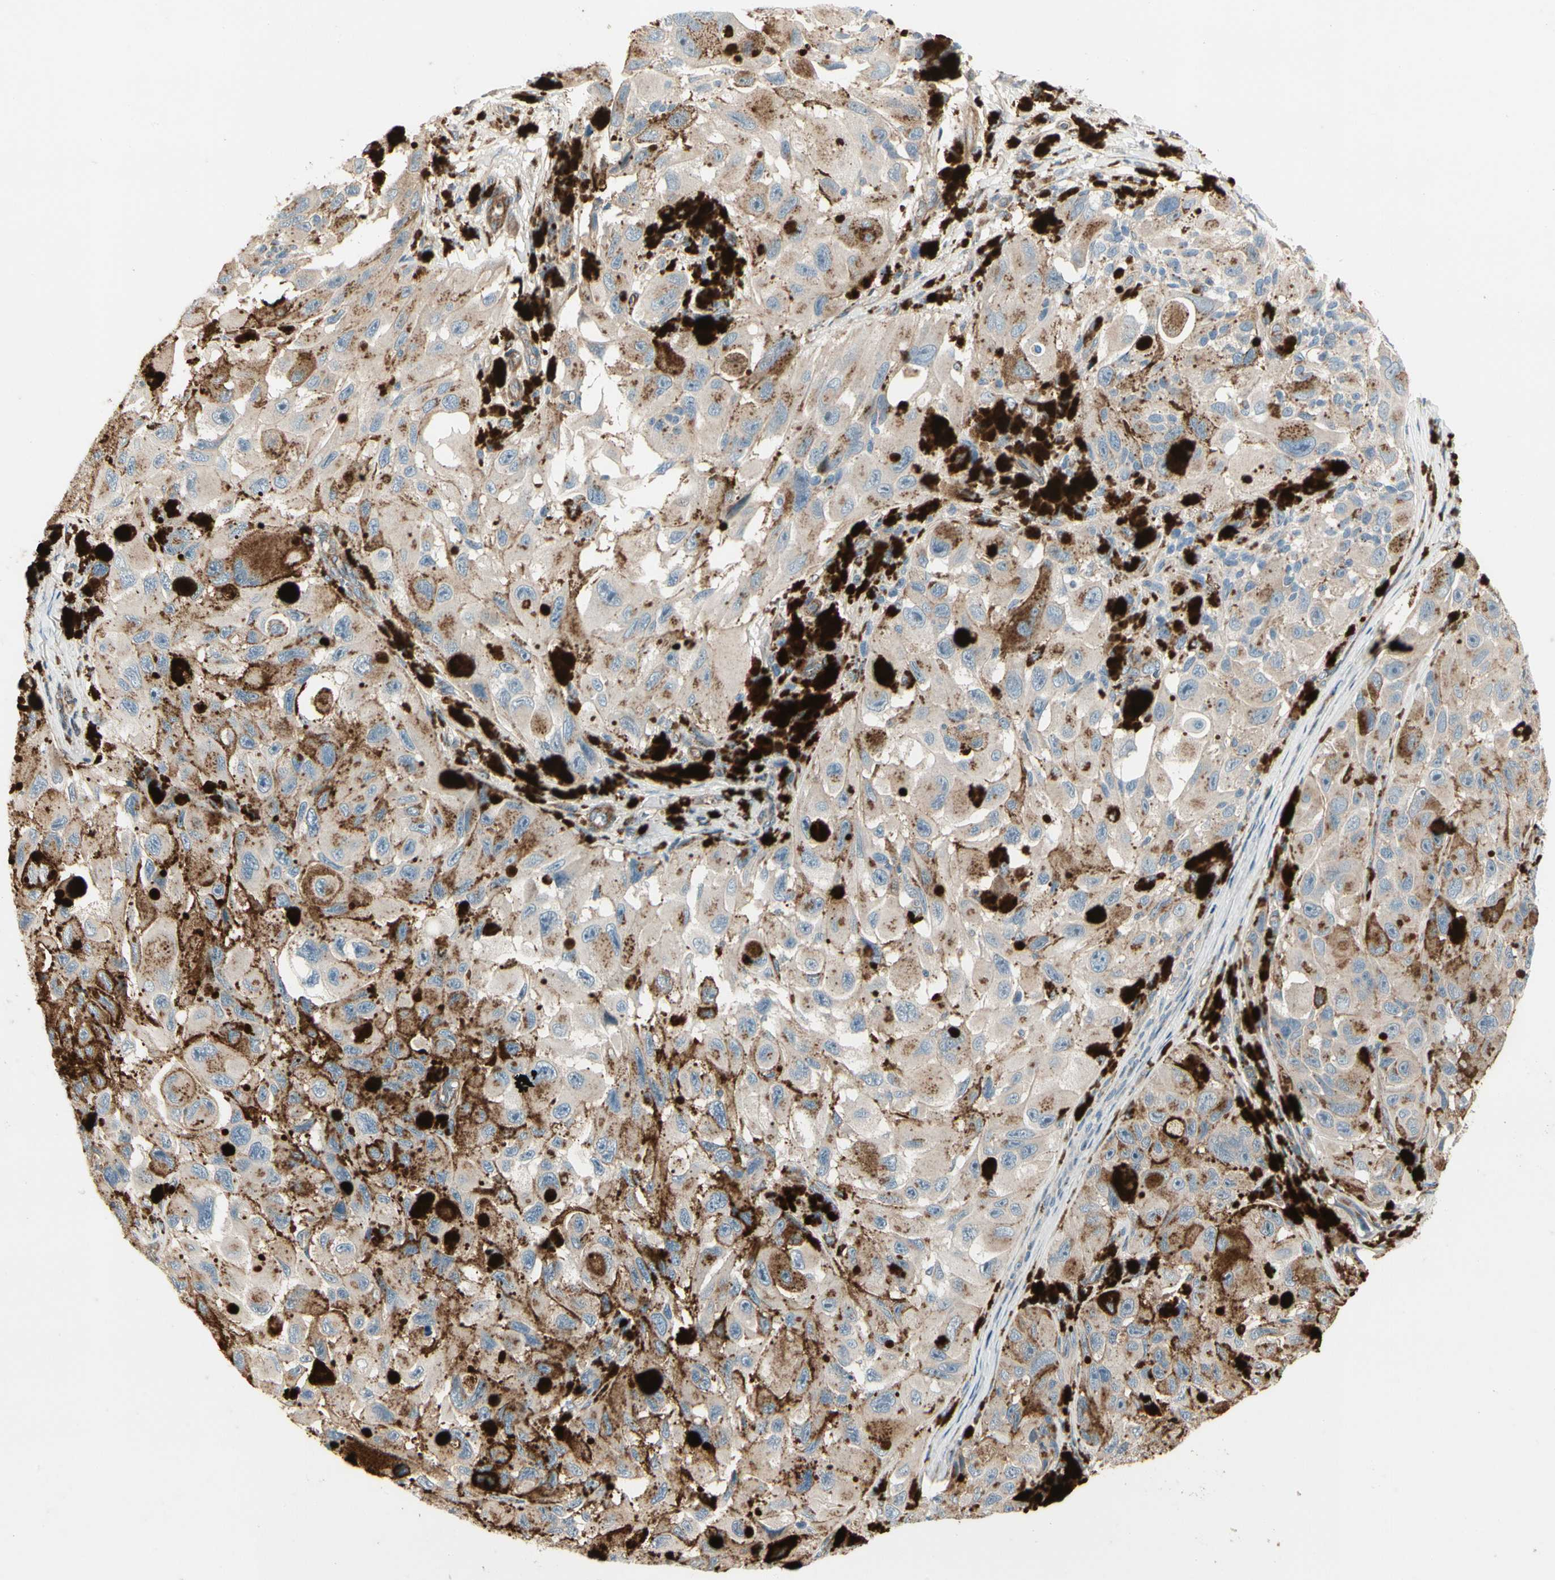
{"staining": {"intensity": "moderate", "quantity": ">75%", "location": "cytoplasmic/membranous"}, "tissue": "melanoma", "cell_type": "Tumor cells", "image_type": "cancer", "snomed": [{"axis": "morphology", "description": "Malignant melanoma, NOS"}, {"axis": "topography", "description": "Skin"}], "caption": "Moderate cytoplasmic/membranous staining for a protein is identified in approximately >75% of tumor cells of melanoma using immunohistochemistry (IHC).", "gene": "ABCA3", "patient": {"sex": "female", "age": 73}}